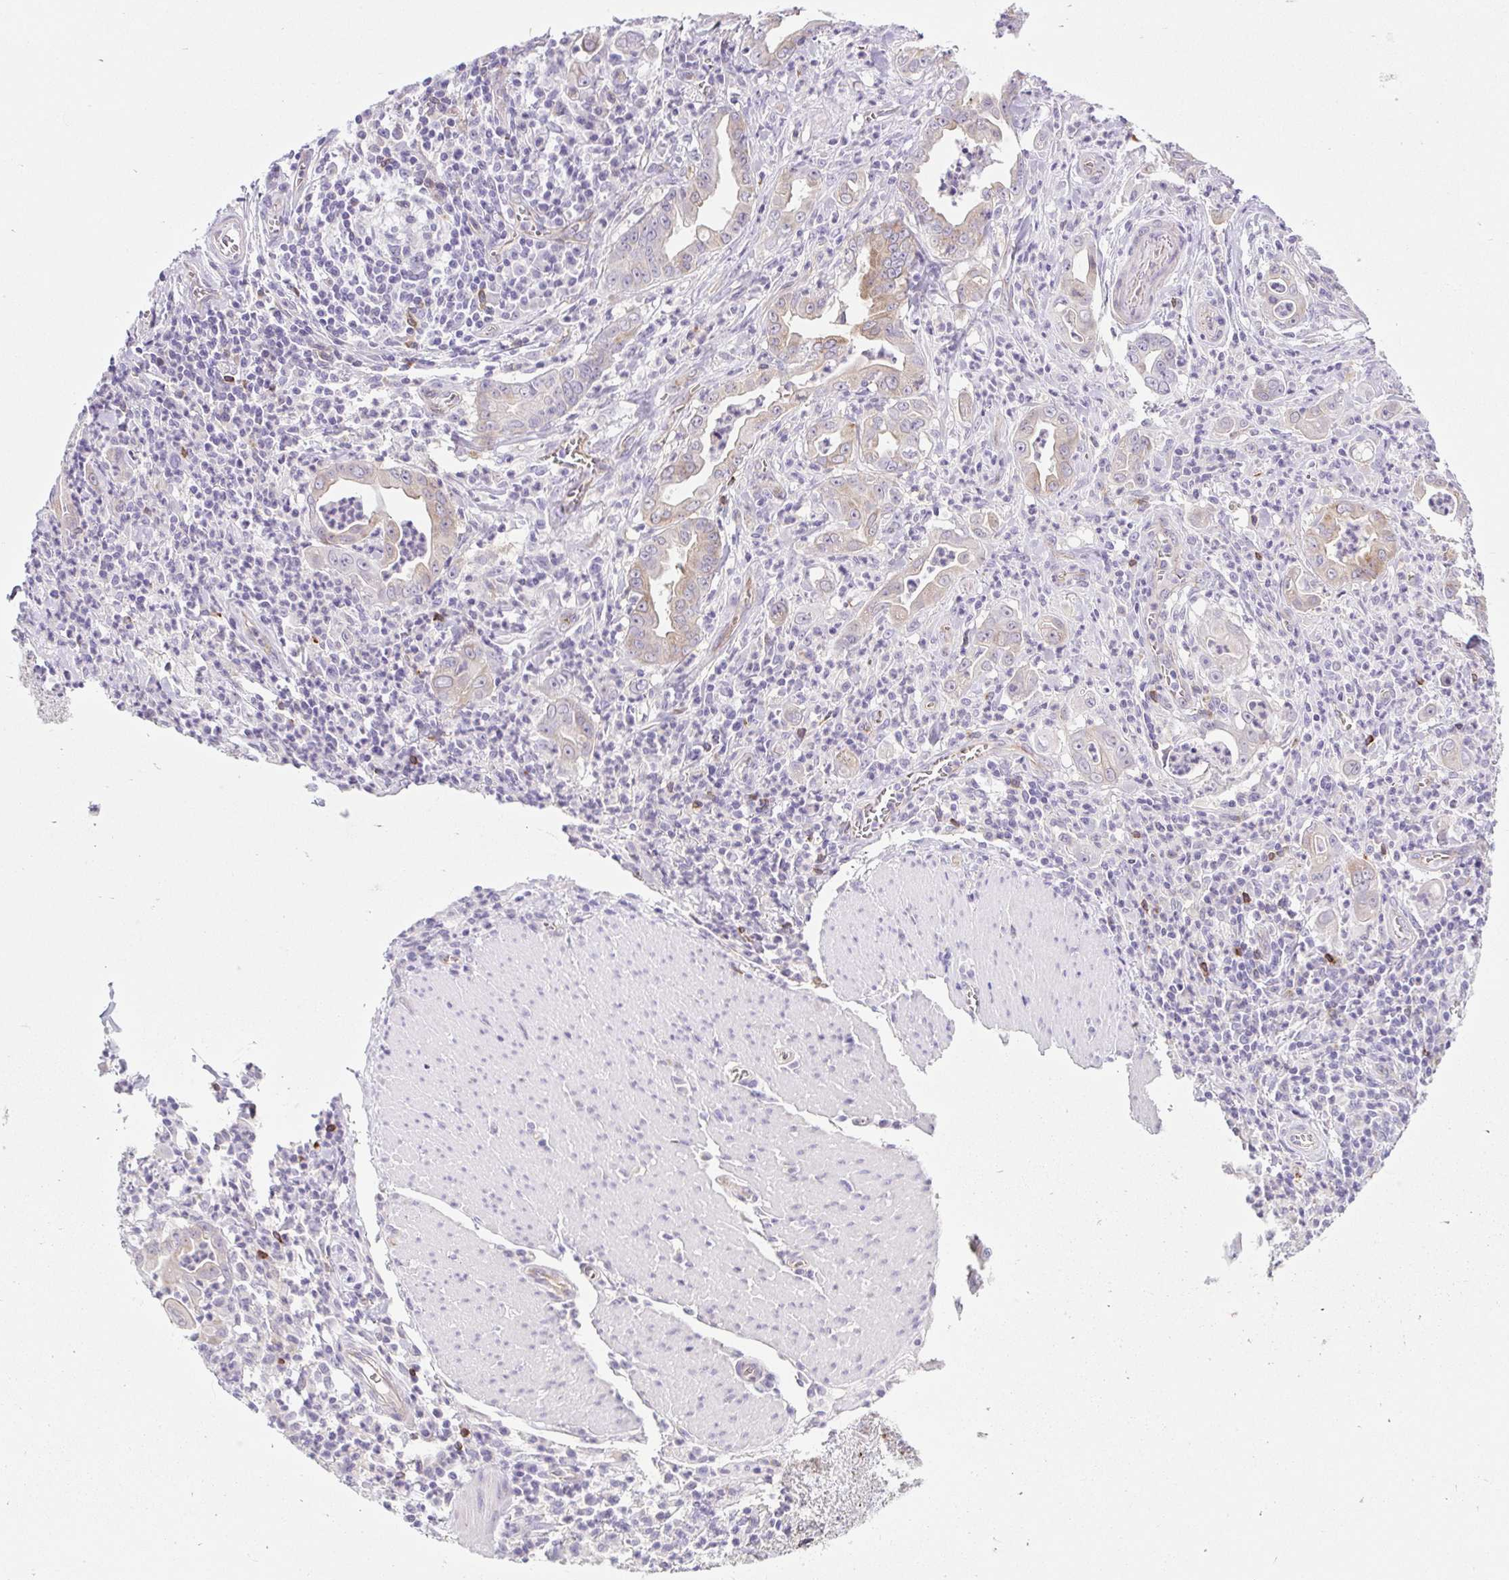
{"staining": {"intensity": "moderate", "quantity": "25%-75%", "location": "cytoplasmic/membranous"}, "tissue": "stomach cancer", "cell_type": "Tumor cells", "image_type": "cancer", "snomed": [{"axis": "morphology", "description": "Adenocarcinoma, NOS"}, {"axis": "topography", "description": "Stomach, upper"}], "caption": "Immunohistochemical staining of human stomach cancer shows medium levels of moderate cytoplasmic/membranous expression in approximately 25%-75% of tumor cells.", "gene": "BCAS1", "patient": {"sex": "female", "age": 79}}